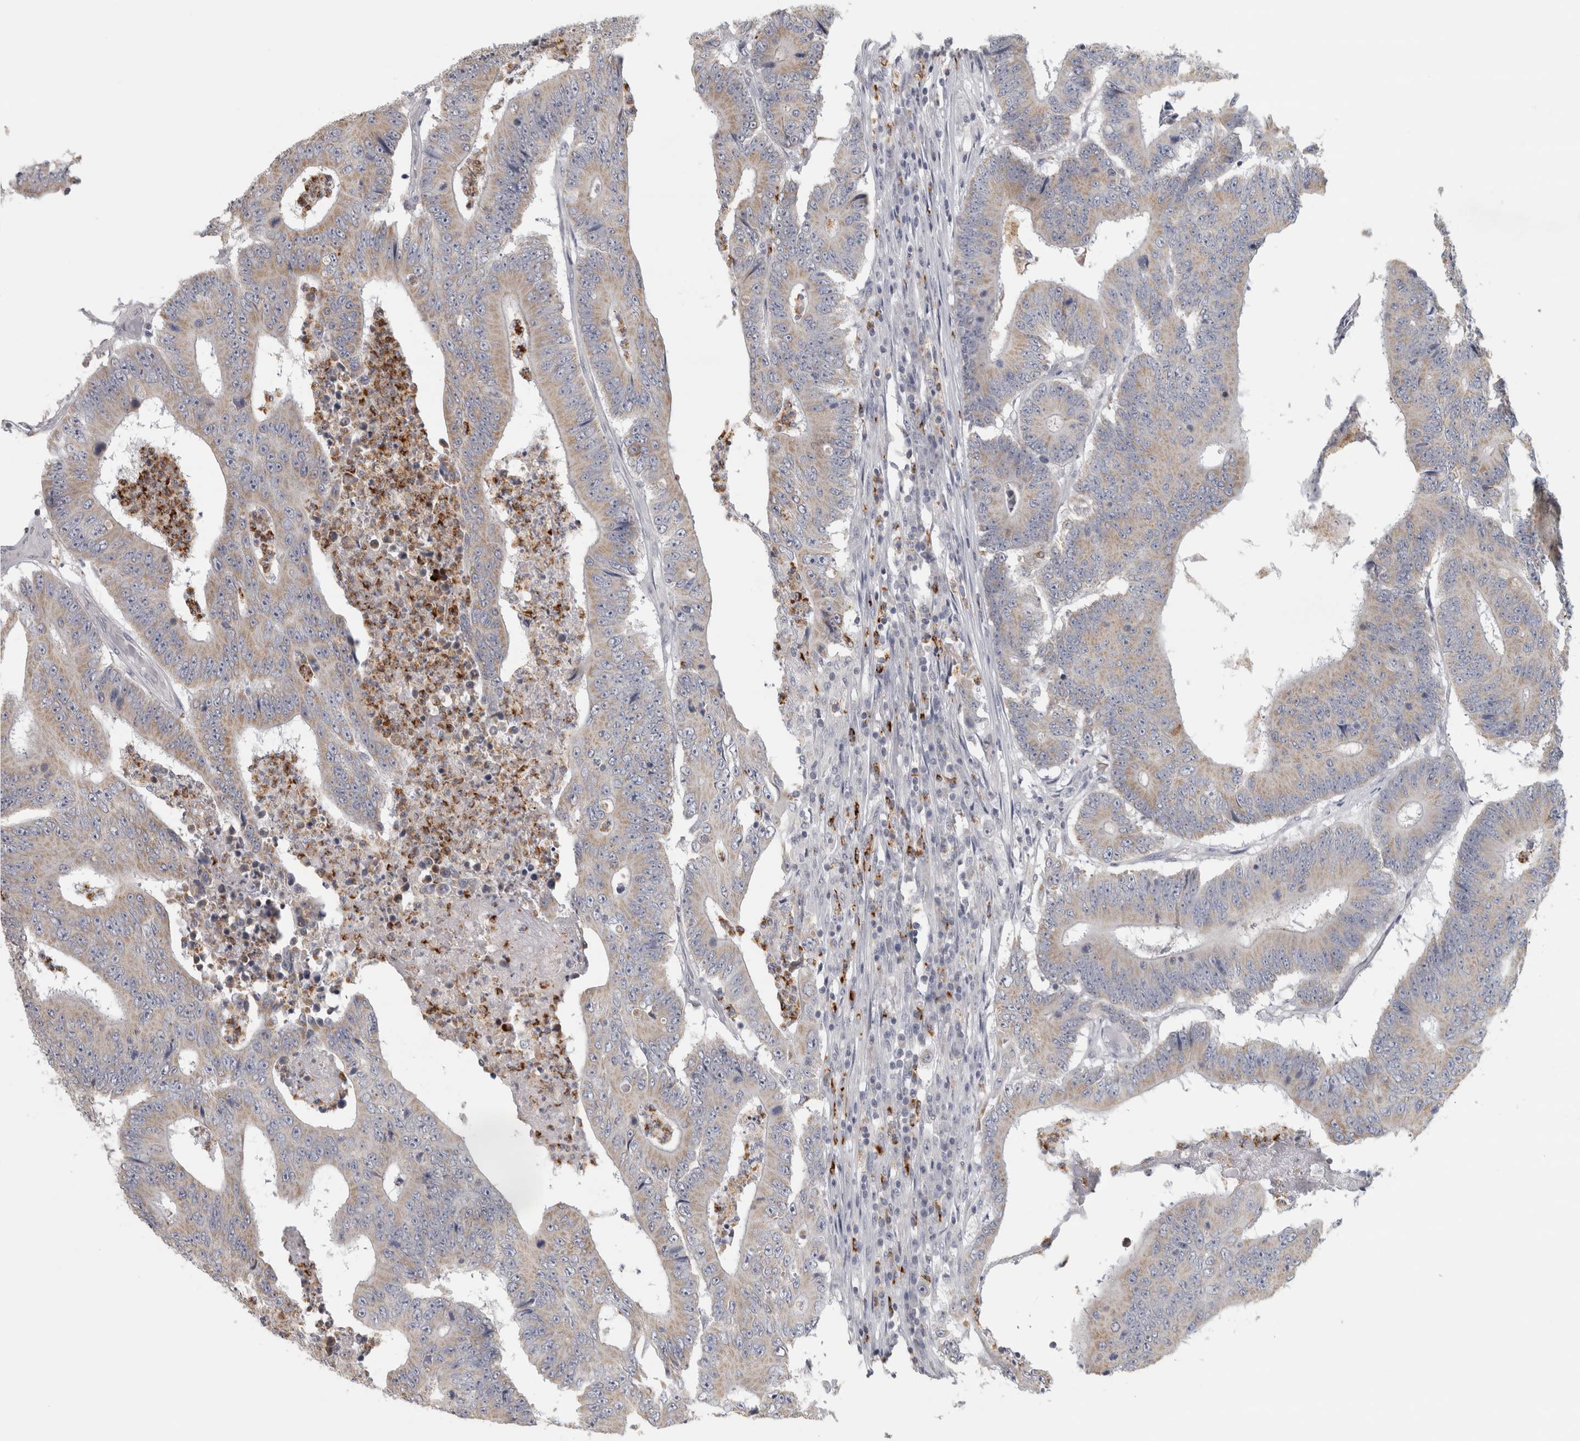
{"staining": {"intensity": "weak", "quantity": "<25%", "location": "cytoplasmic/membranous"}, "tissue": "colorectal cancer", "cell_type": "Tumor cells", "image_type": "cancer", "snomed": [{"axis": "morphology", "description": "Adenocarcinoma, NOS"}, {"axis": "topography", "description": "Colon"}], "caption": "Tumor cells show no significant protein positivity in colorectal adenocarcinoma.", "gene": "PTPRN2", "patient": {"sex": "male", "age": 83}}